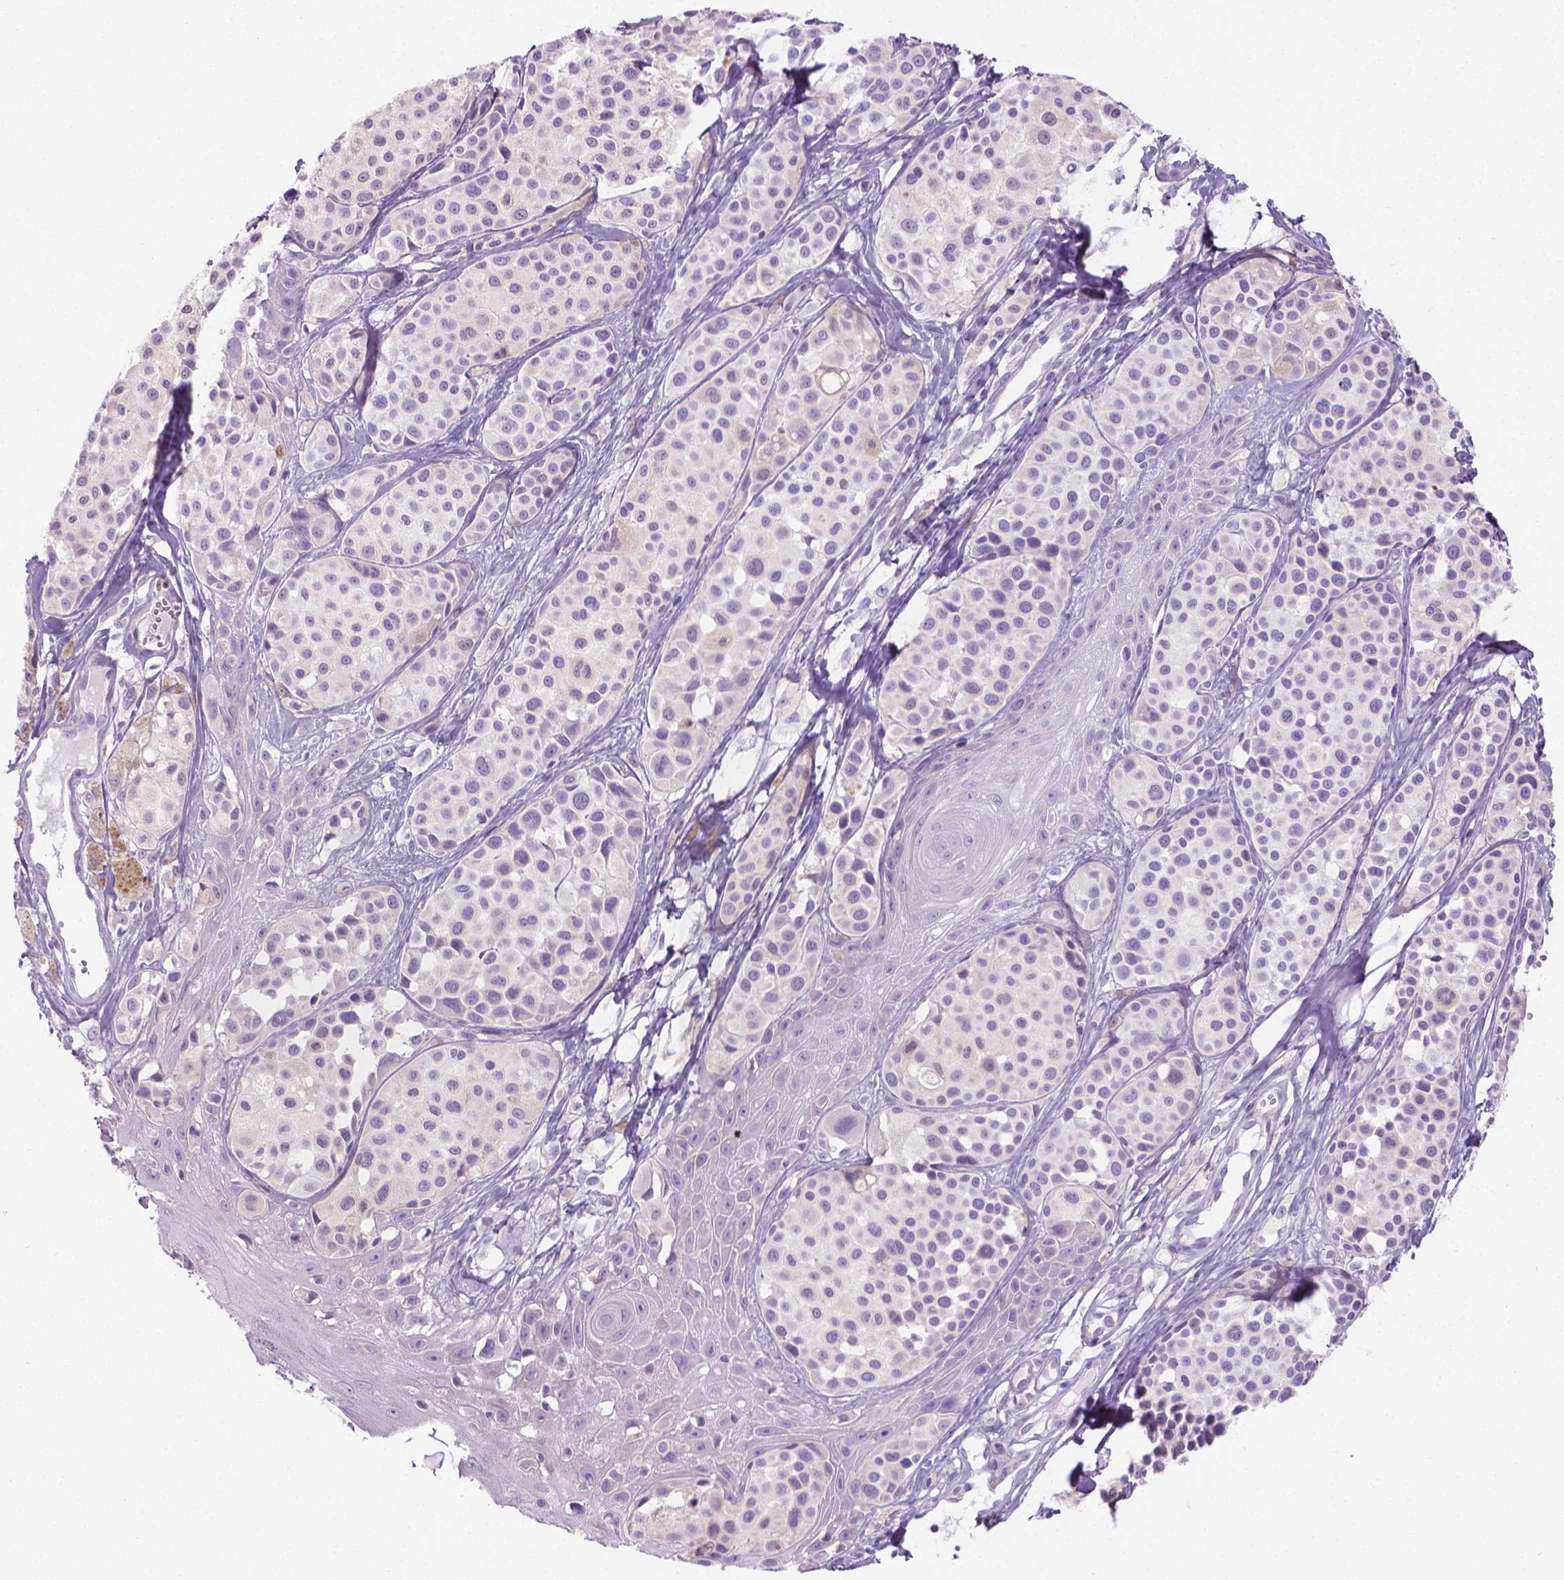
{"staining": {"intensity": "negative", "quantity": "none", "location": "none"}, "tissue": "melanoma", "cell_type": "Tumor cells", "image_type": "cancer", "snomed": [{"axis": "morphology", "description": "Malignant melanoma, NOS"}, {"axis": "topography", "description": "Skin"}], "caption": "Tumor cells show no significant expression in melanoma.", "gene": "FASN", "patient": {"sex": "male", "age": 77}}